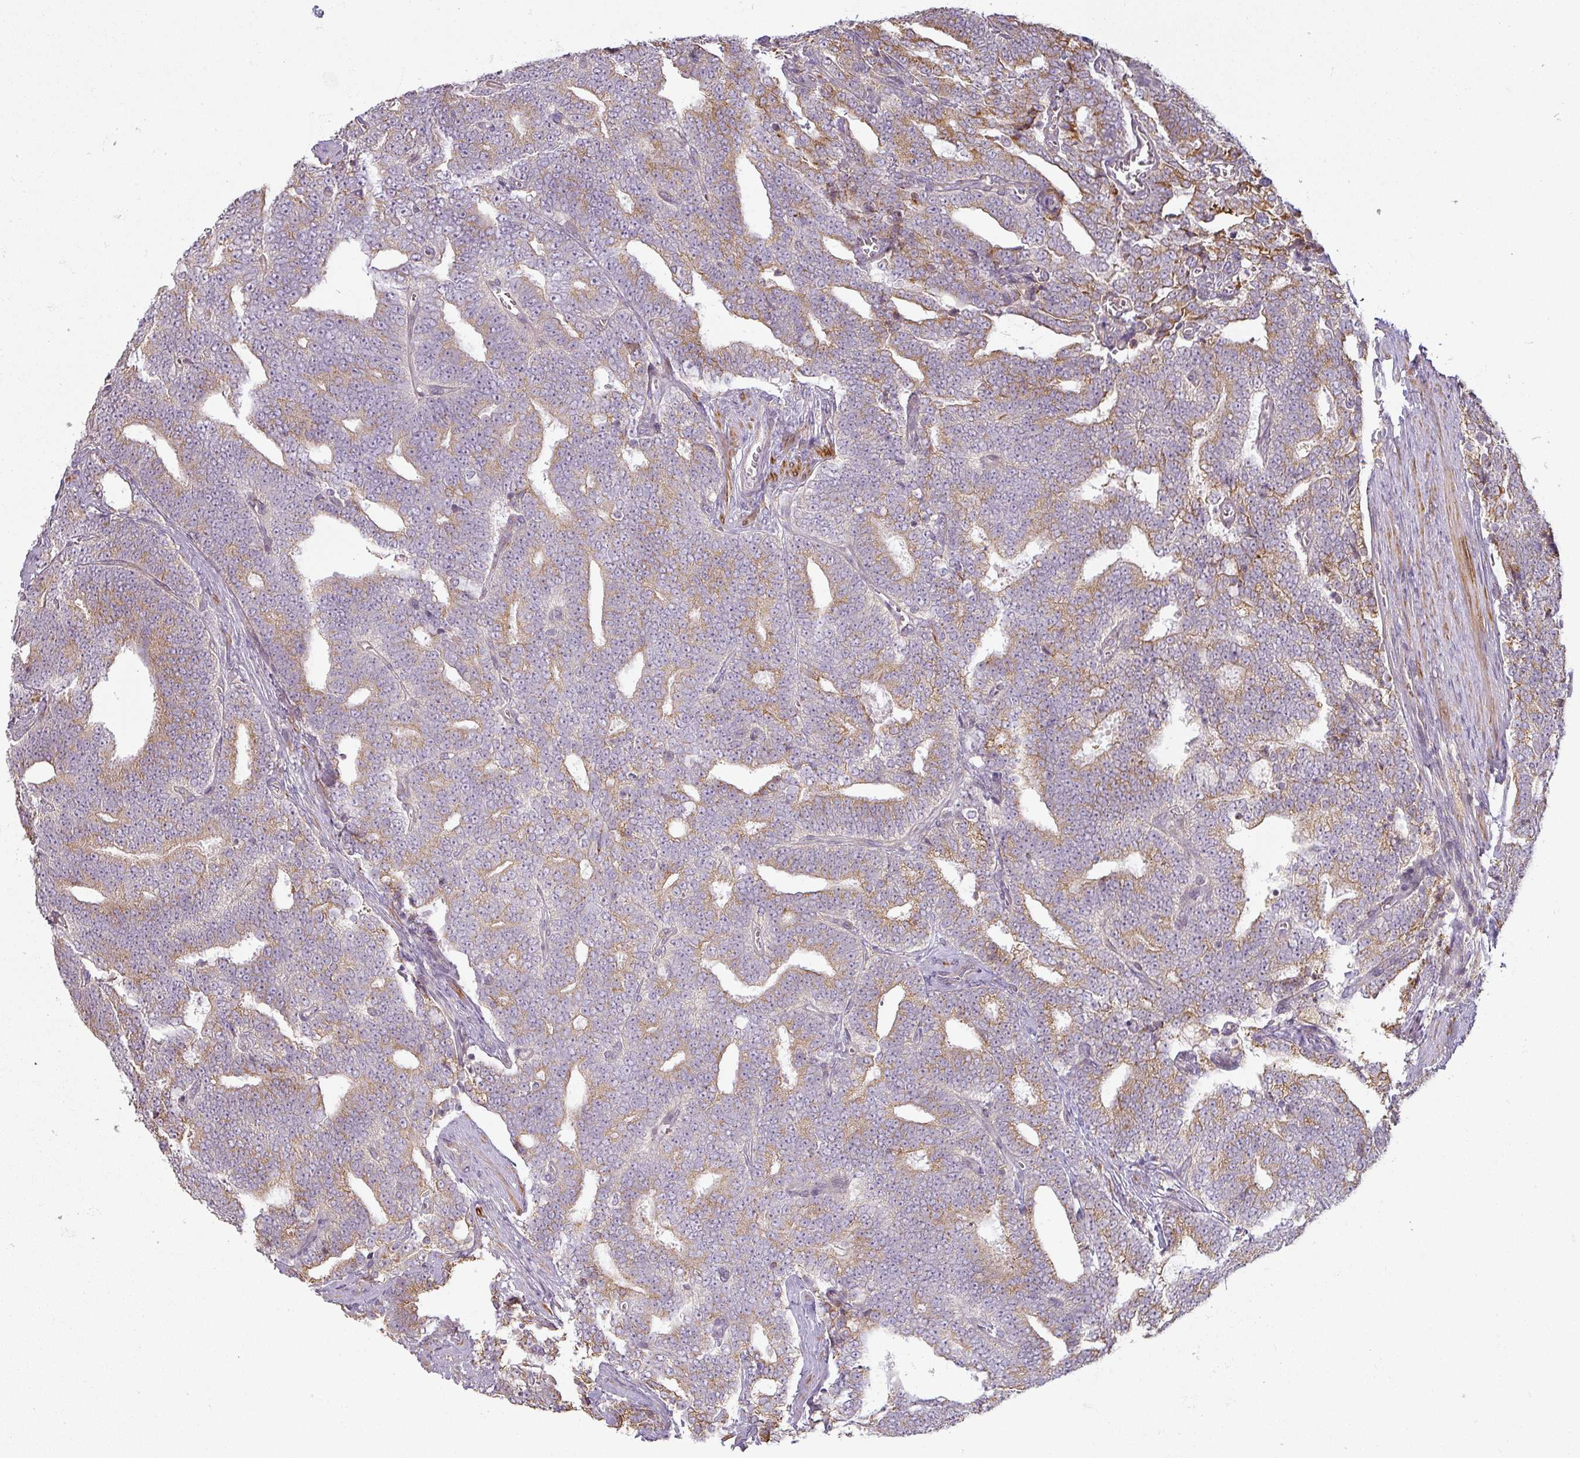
{"staining": {"intensity": "weak", "quantity": ">75%", "location": "cytoplasmic/membranous"}, "tissue": "prostate cancer", "cell_type": "Tumor cells", "image_type": "cancer", "snomed": [{"axis": "morphology", "description": "Adenocarcinoma, High grade"}, {"axis": "topography", "description": "Prostate and seminal vesicle, NOS"}], "caption": "Immunohistochemistry (IHC) histopathology image of prostate high-grade adenocarcinoma stained for a protein (brown), which shows low levels of weak cytoplasmic/membranous expression in approximately >75% of tumor cells.", "gene": "CCDC144A", "patient": {"sex": "male", "age": 67}}